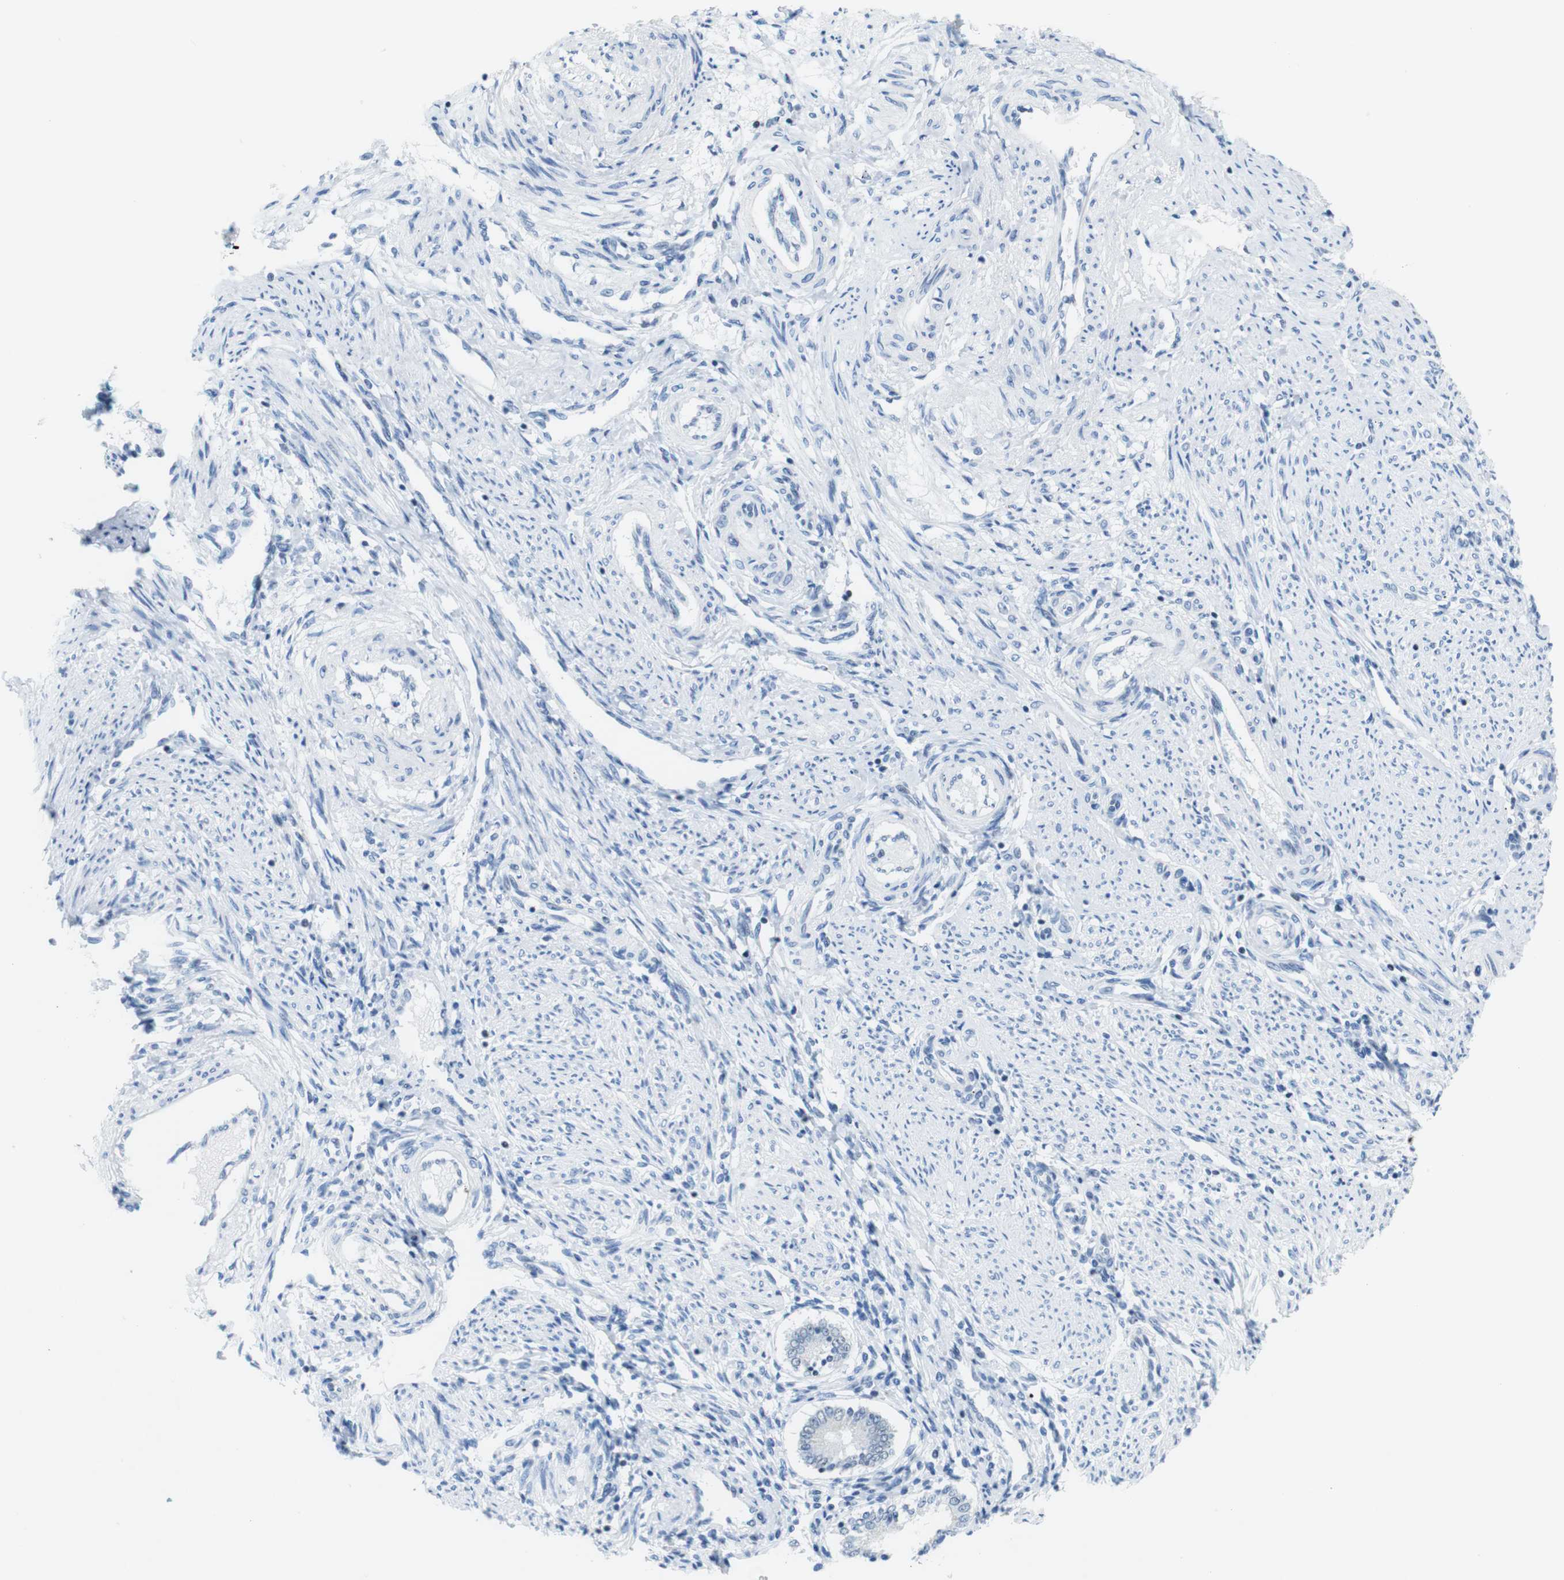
{"staining": {"intensity": "moderate", "quantity": "<25%", "location": "nuclear"}, "tissue": "endometrium", "cell_type": "Cells in endometrial stroma", "image_type": "normal", "snomed": [{"axis": "morphology", "description": "Normal tissue, NOS"}, {"axis": "topography", "description": "Endometrium"}], "caption": "Endometrium stained with DAB immunohistochemistry (IHC) exhibits low levels of moderate nuclear positivity in about <25% of cells in endometrial stroma.", "gene": "NIFK", "patient": {"sex": "female", "age": 42}}